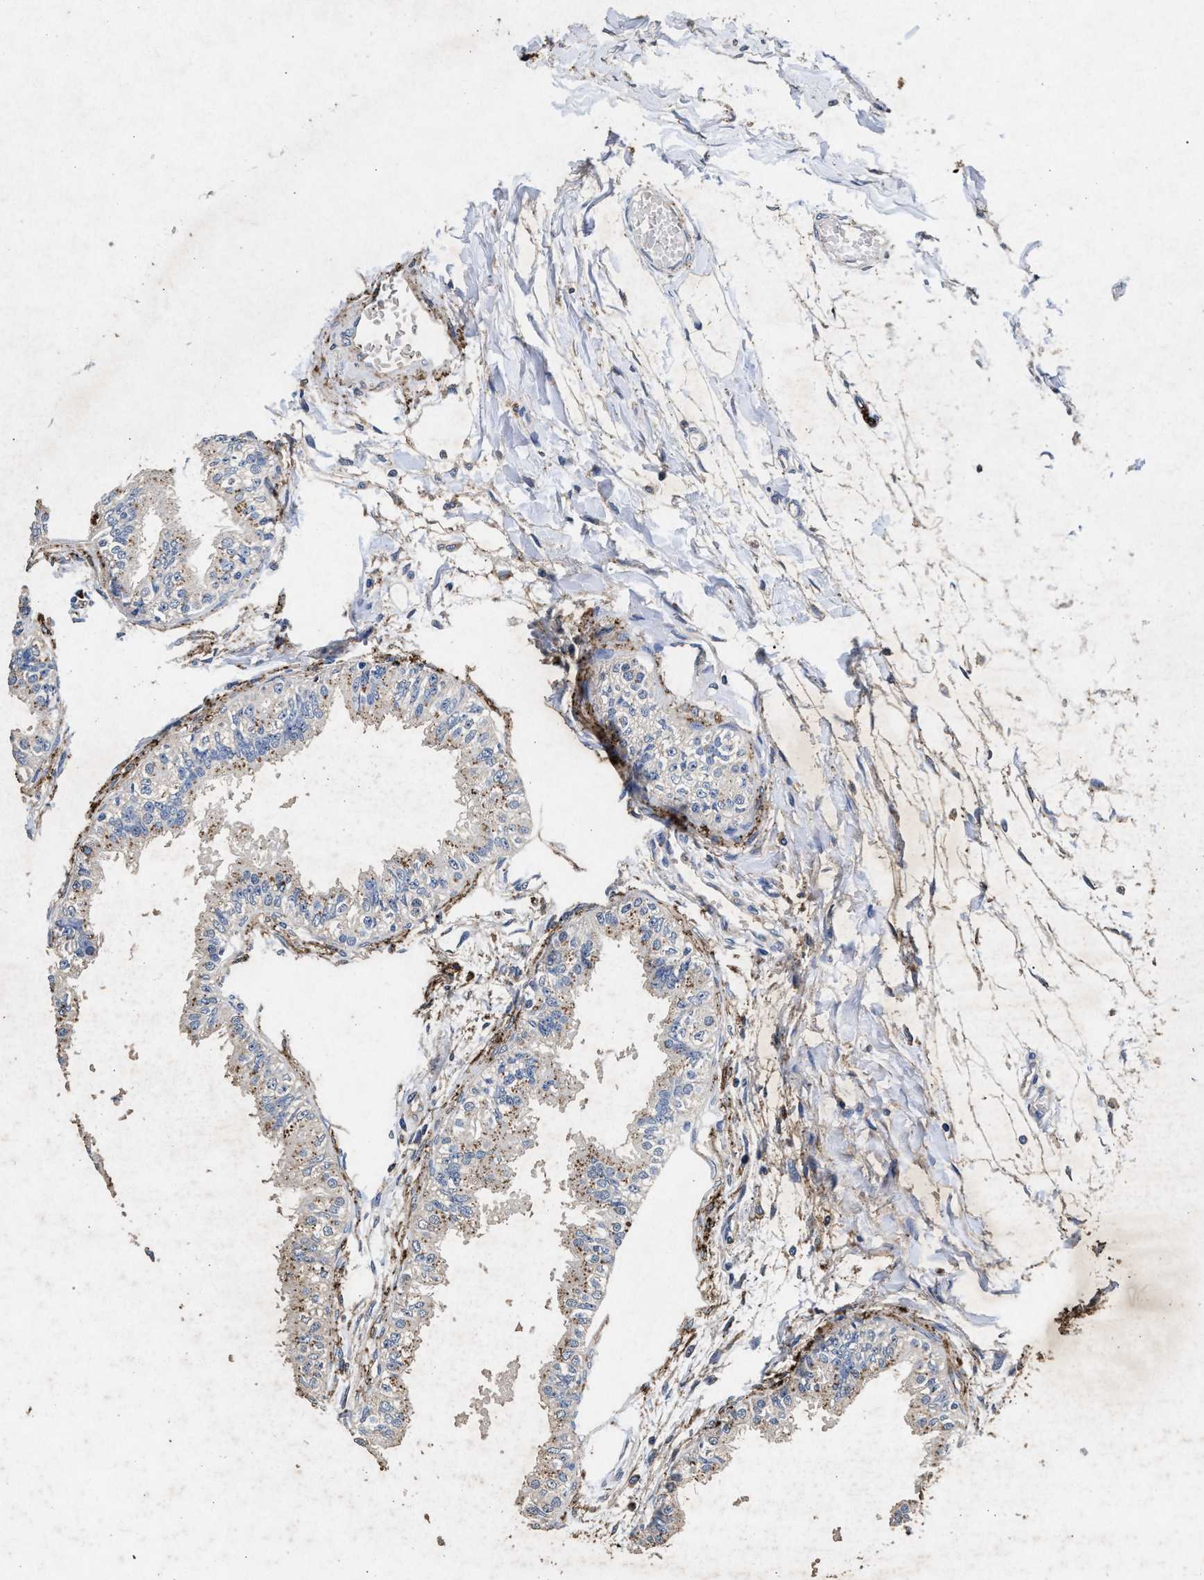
{"staining": {"intensity": "moderate", "quantity": "25%-75%", "location": "cytoplasmic/membranous"}, "tissue": "epididymis", "cell_type": "Glandular cells", "image_type": "normal", "snomed": [{"axis": "morphology", "description": "Normal tissue, NOS"}, {"axis": "morphology", "description": "Adenocarcinoma, metastatic, NOS"}, {"axis": "topography", "description": "Testis"}, {"axis": "topography", "description": "Epididymis"}], "caption": "Epididymis stained for a protein (brown) demonstrates moderate cytoplasmic/membranous positive expression in about 25%-75% of glandular cells.", "gene": "LTB4R2", "patient": {"sex": "male", "age": 26}}